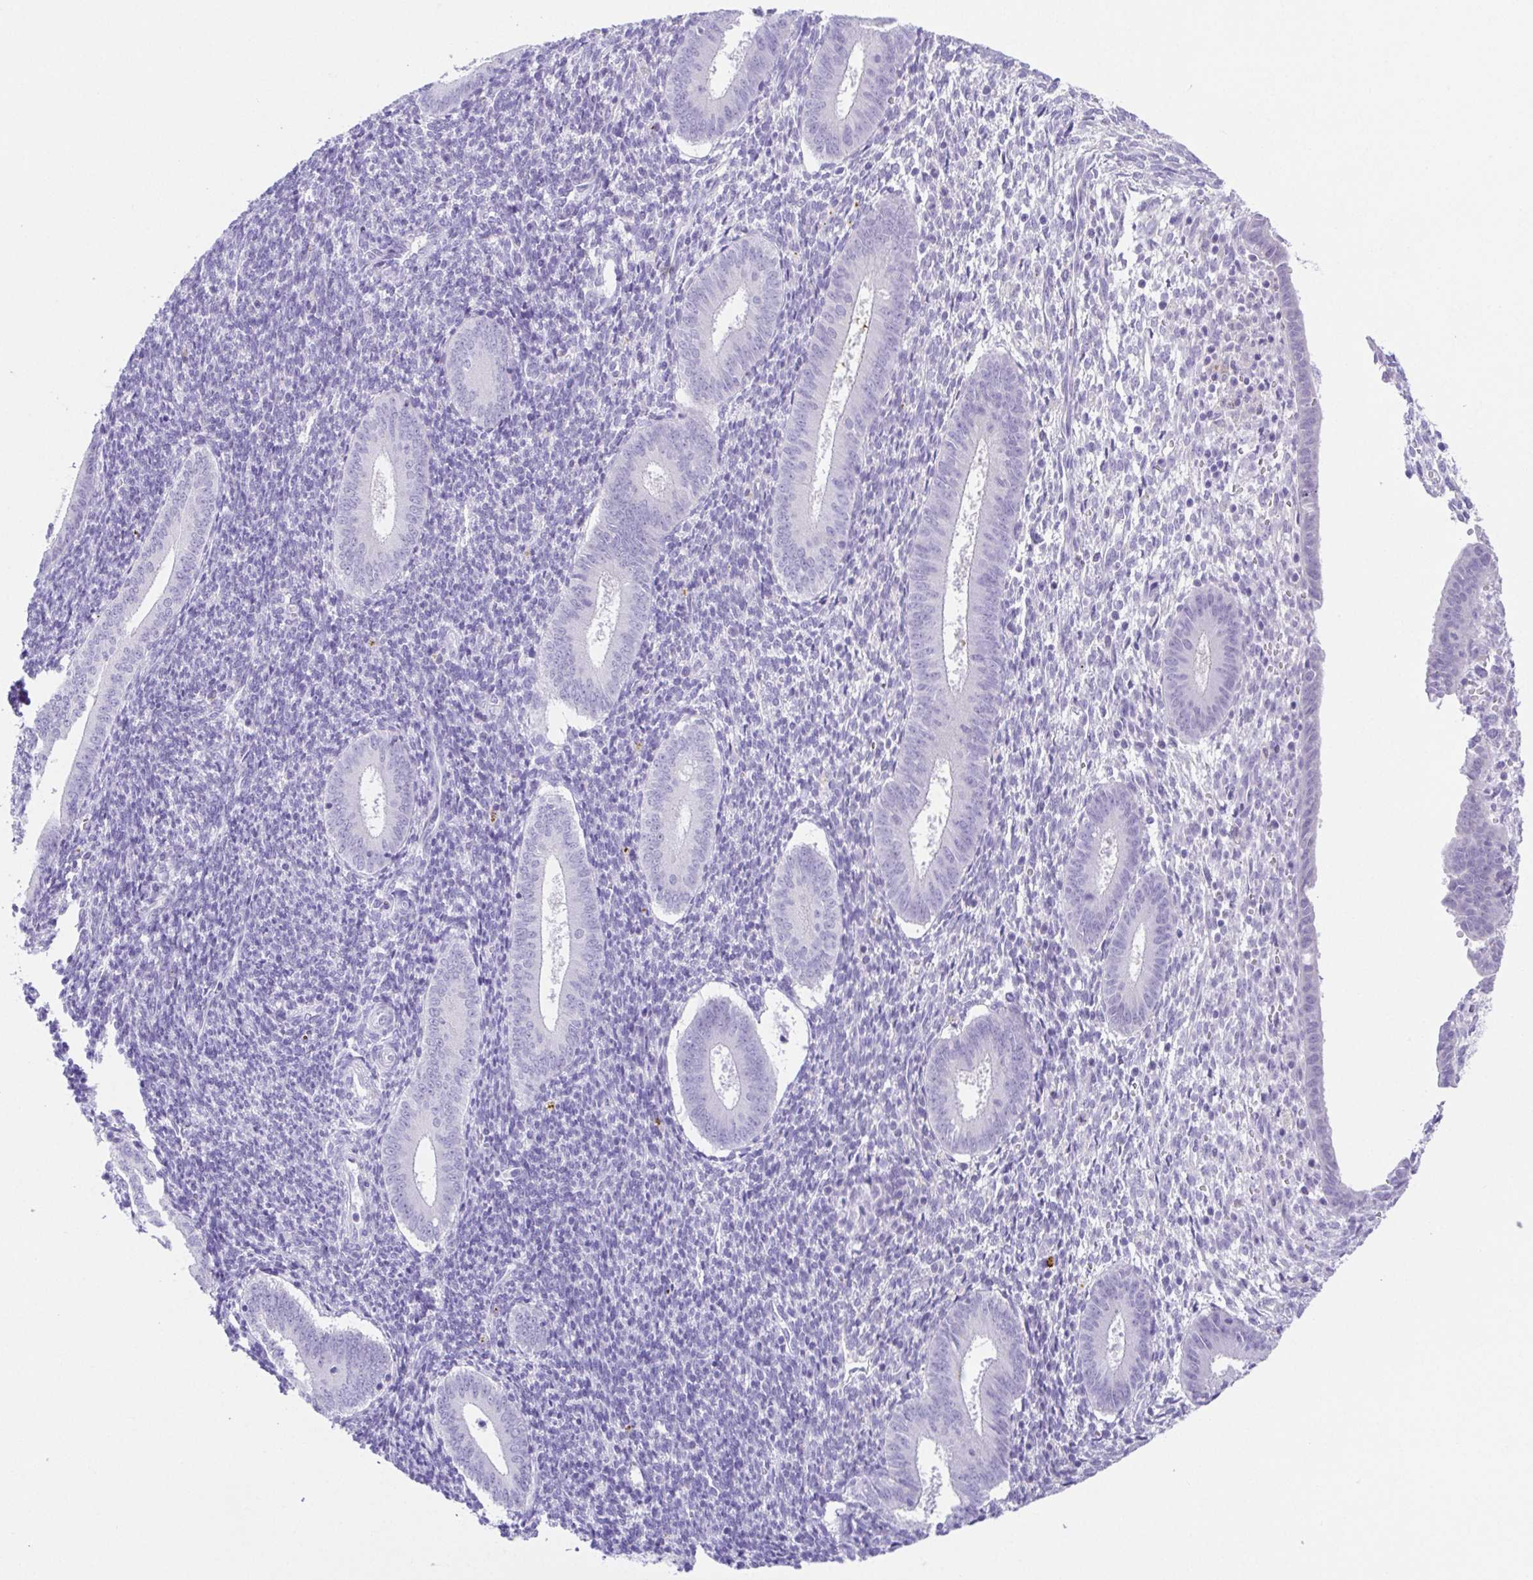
{"staining": {"intensity": "negative", "quantity": "none", "location": "none"}, "tissue": "endometrium", "cell_type": "Cells in endometrial stroma", "image_type": "normal", "snomed": [{"axis": "morphology", "description": "Normal tissue, NOS"}, {"axis": "topography", "description": "Endometrium"}], "caption": "The micrograph demonstrates no staining of cells in endometrial stroma in unremarkable endometrium. The staining is performed using DAB brown chromogen with nuclei counter-stained in using hematoxylin.", "gene": "SPATA4", "patient": {"sex": "female", "age": 25}}